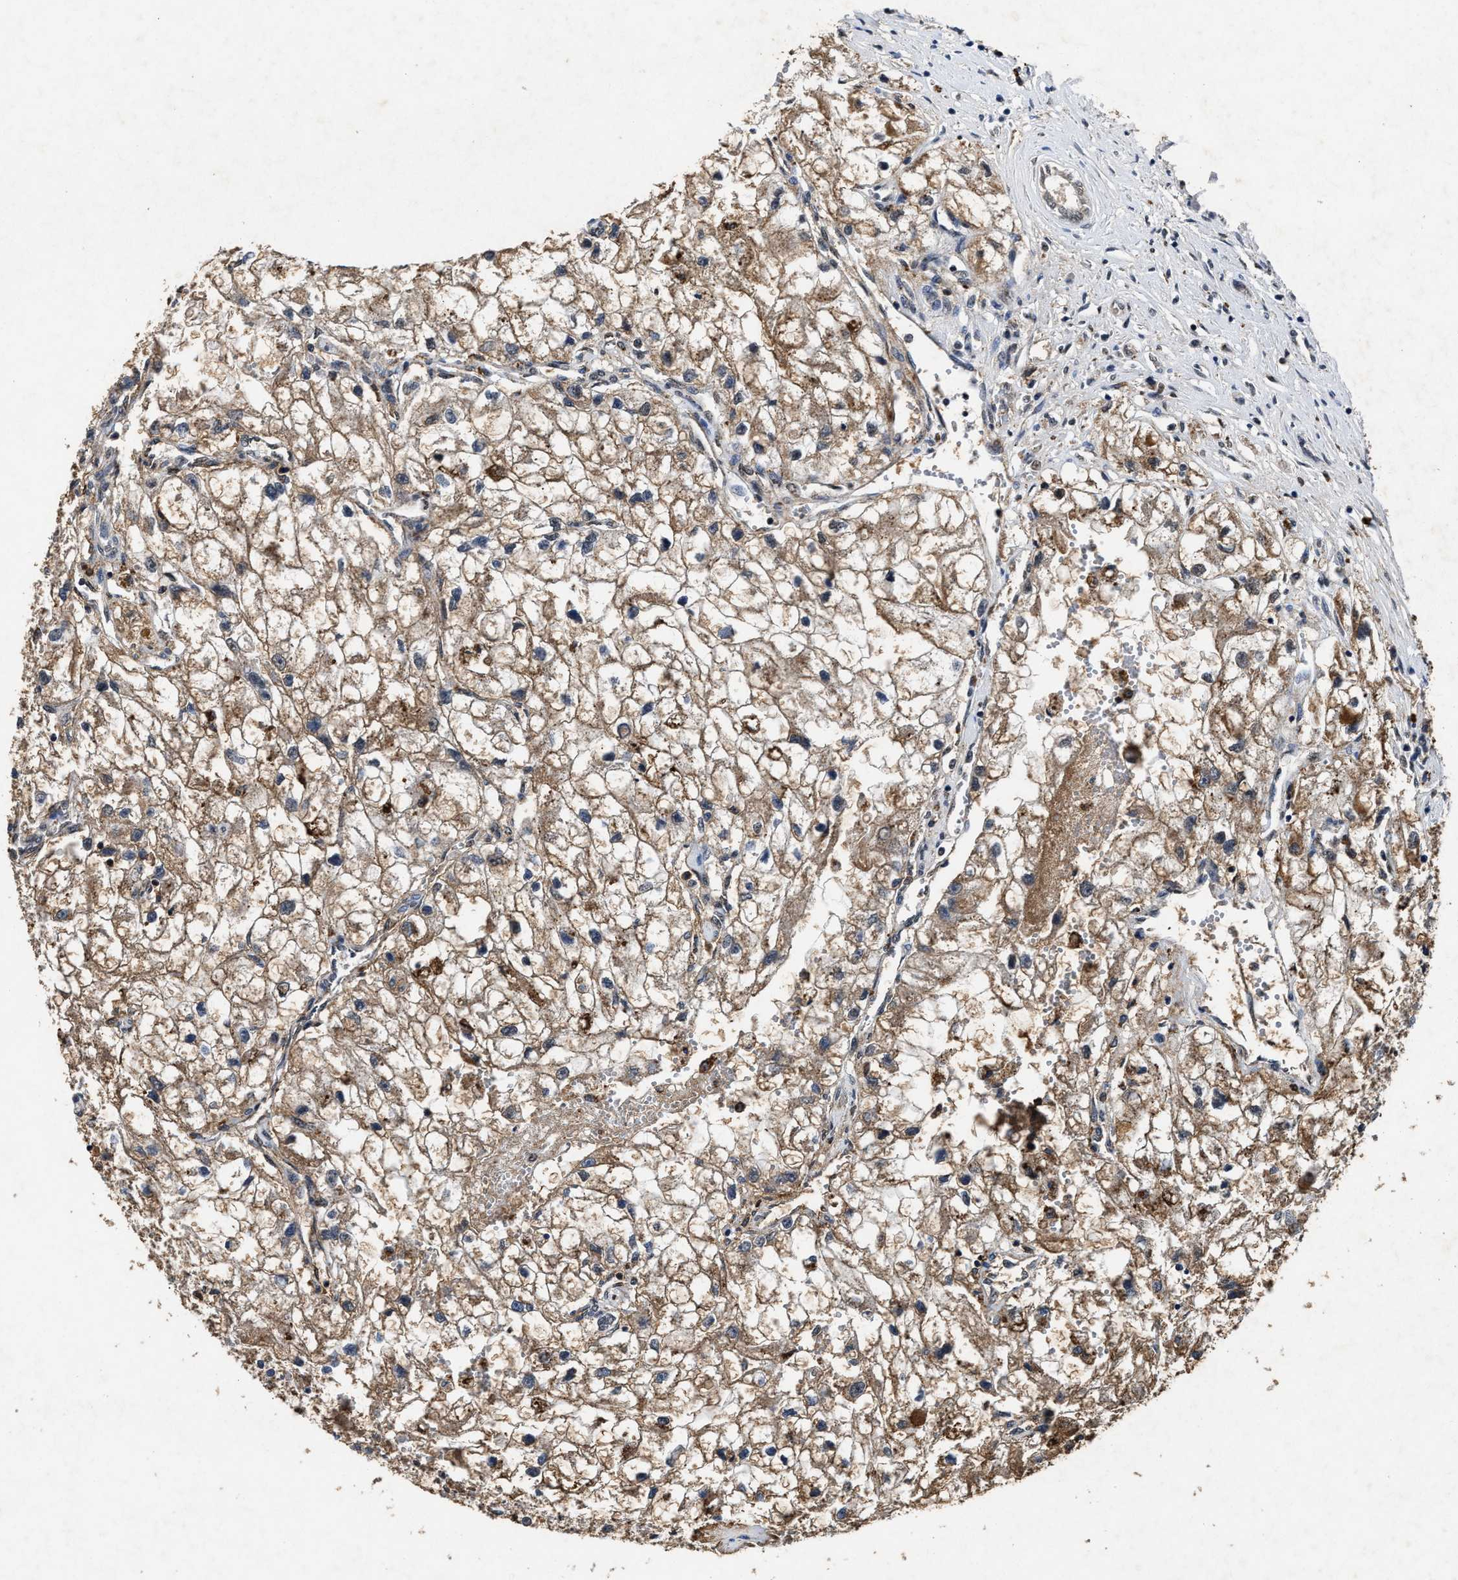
{"staining": {"intensity": "moderate", "quantity": ">75%", "location": "cytoplasmic/membranous"}, "tissue": "renal cancer", "cell_type": "Tumor cells", "image_type": "cancer", "snomed": [{"axis": "morphology", "description": "Adenocarcinoma, NOS"}, {"axis": "topography", "description": "Kidney"}], "caption": "Immunohistochemistry (IHC) (DAB) staining of human renal cancer (adenocarcinoma) reveals moderate cytoplasmic/membranous protein expression in about >75% of tumor cells.", "gene": "ACOX1", "patient": {"sex": "female", "age": 70}}